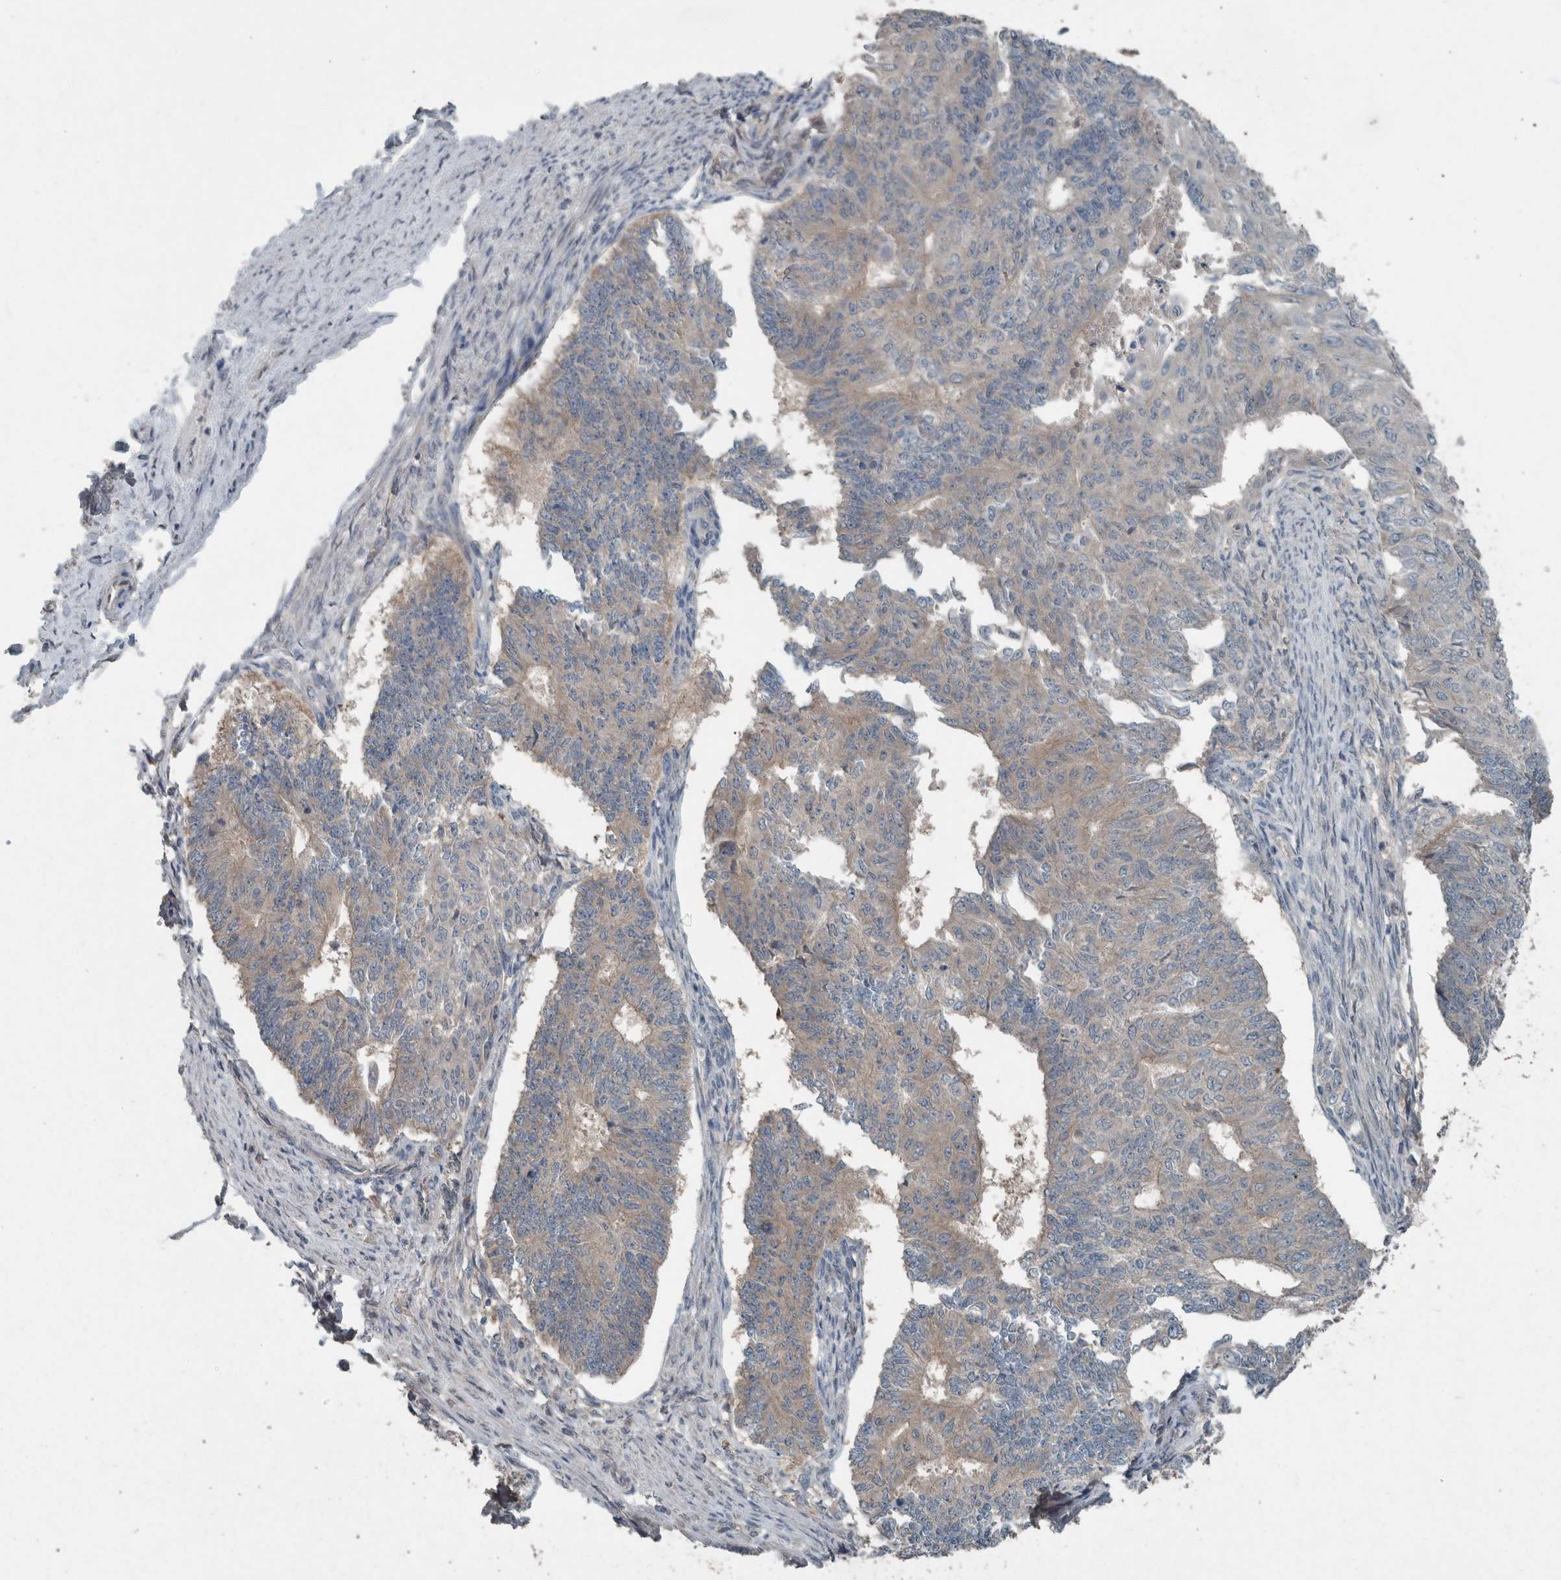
{"staining": {"intensity": "weak", "quantity": "<25%", "location": "cytoplasmic/membranous"}, "tissue": "endometrial cancer", "cell_type": "Tumor cells", "image_type": "cancer", "snomed": [{"axis": "morphology", "description": "Adenocarcinoma, NOS"}, {"axis": "topography", "description": "Endometrium"}], "caption": "This is a histopathology image of IHC staining of adenocarcinoma (endometrial), which shows no staining in tumor cells.", "gene": "KNTC1", "patient": {"sex": "female", "age": 32}}